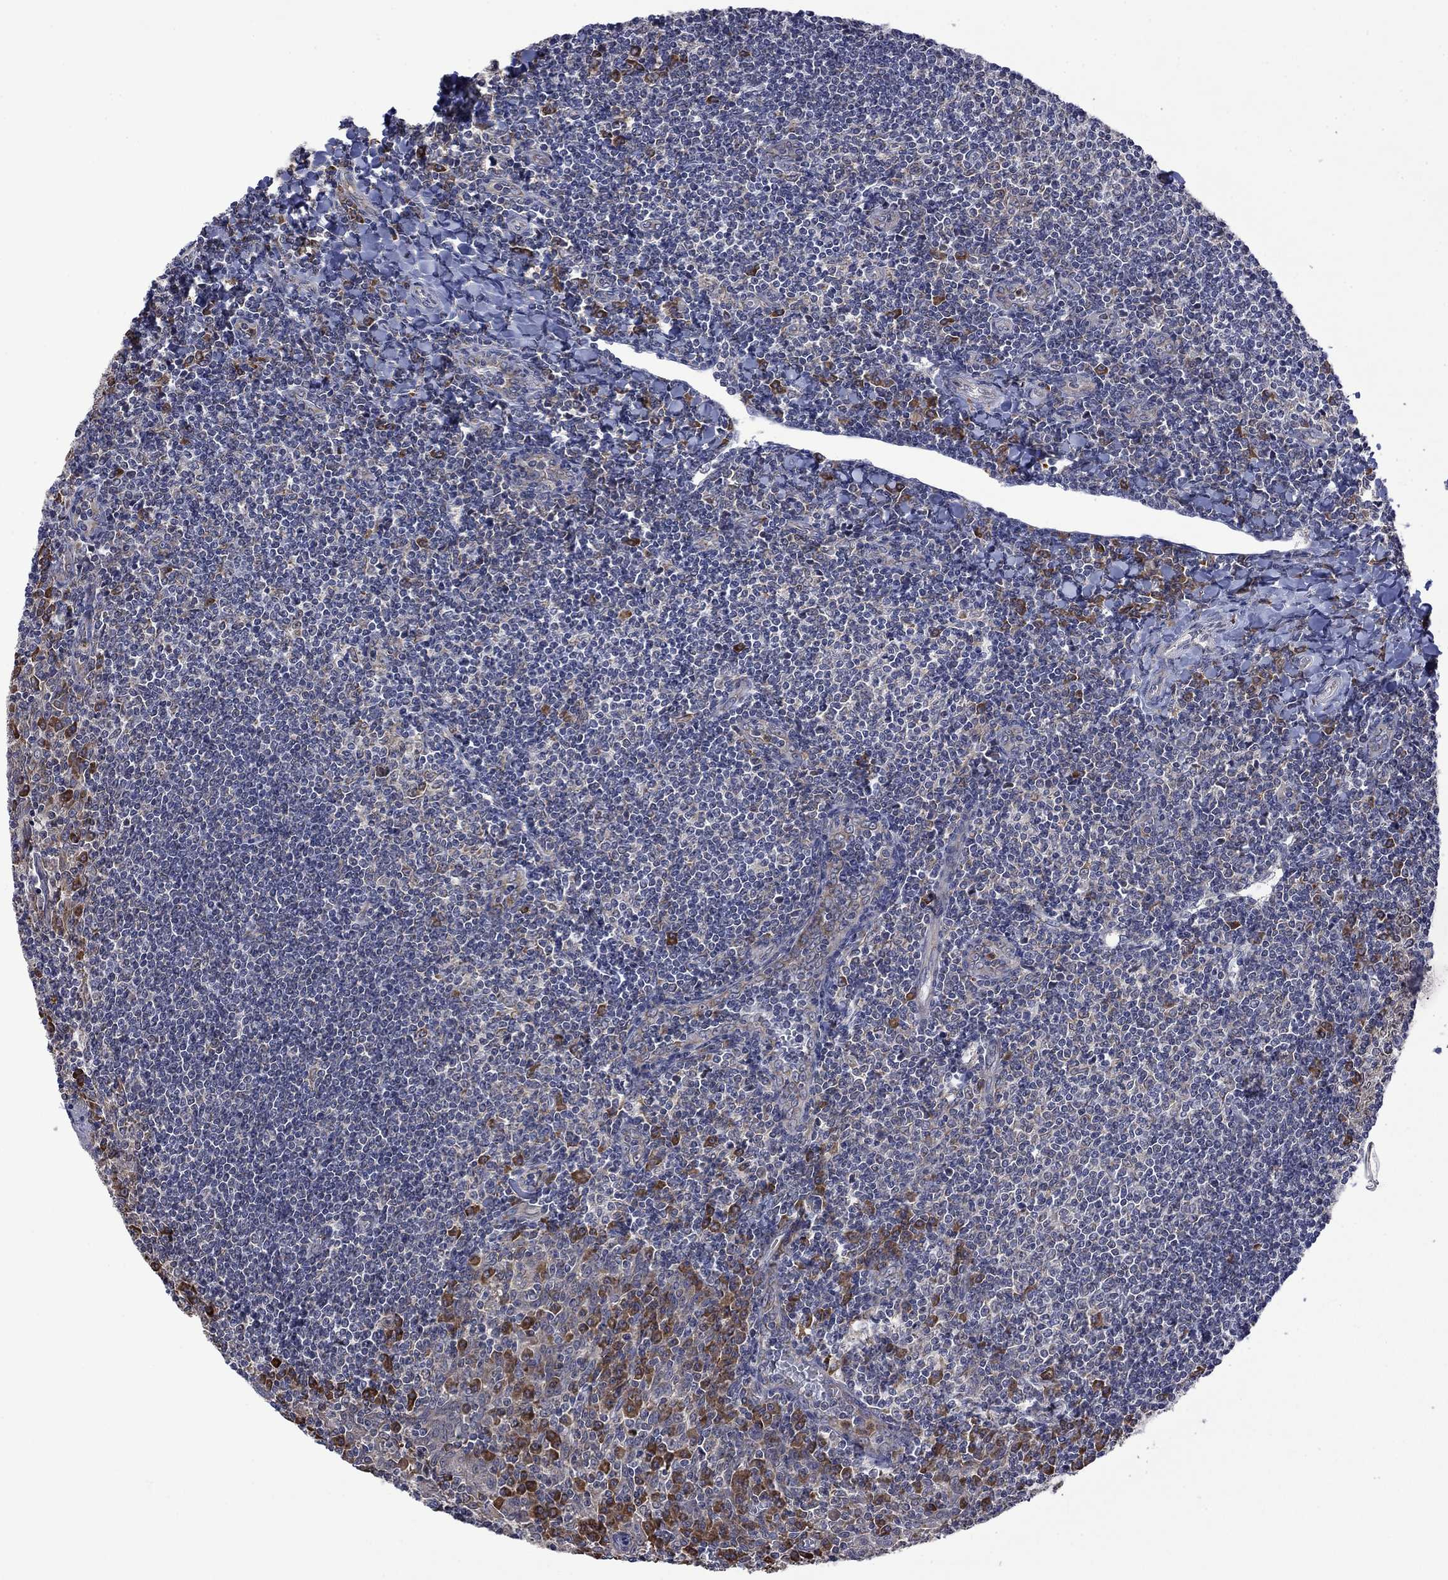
{"staining": {"intensity": "strong", "quantity": "<25%", "location": "cytoplasmic/membranous"}, "tissue": "tonsil", "cell_type": "Germinal center cells", "image_type": "normal", "snomed": [{"axis": "morphology", "description": "Normal tissue, NOS"}, {"axis": "topography", "description": "Tonsil"}], "caption": "Protein staining shows strong cytoplasmic/membranous expression in about <25% of germinal center cells in unremarkable tonsil.", "gene": "FURIN", "patient": {"sex": "female", "age": 12}}